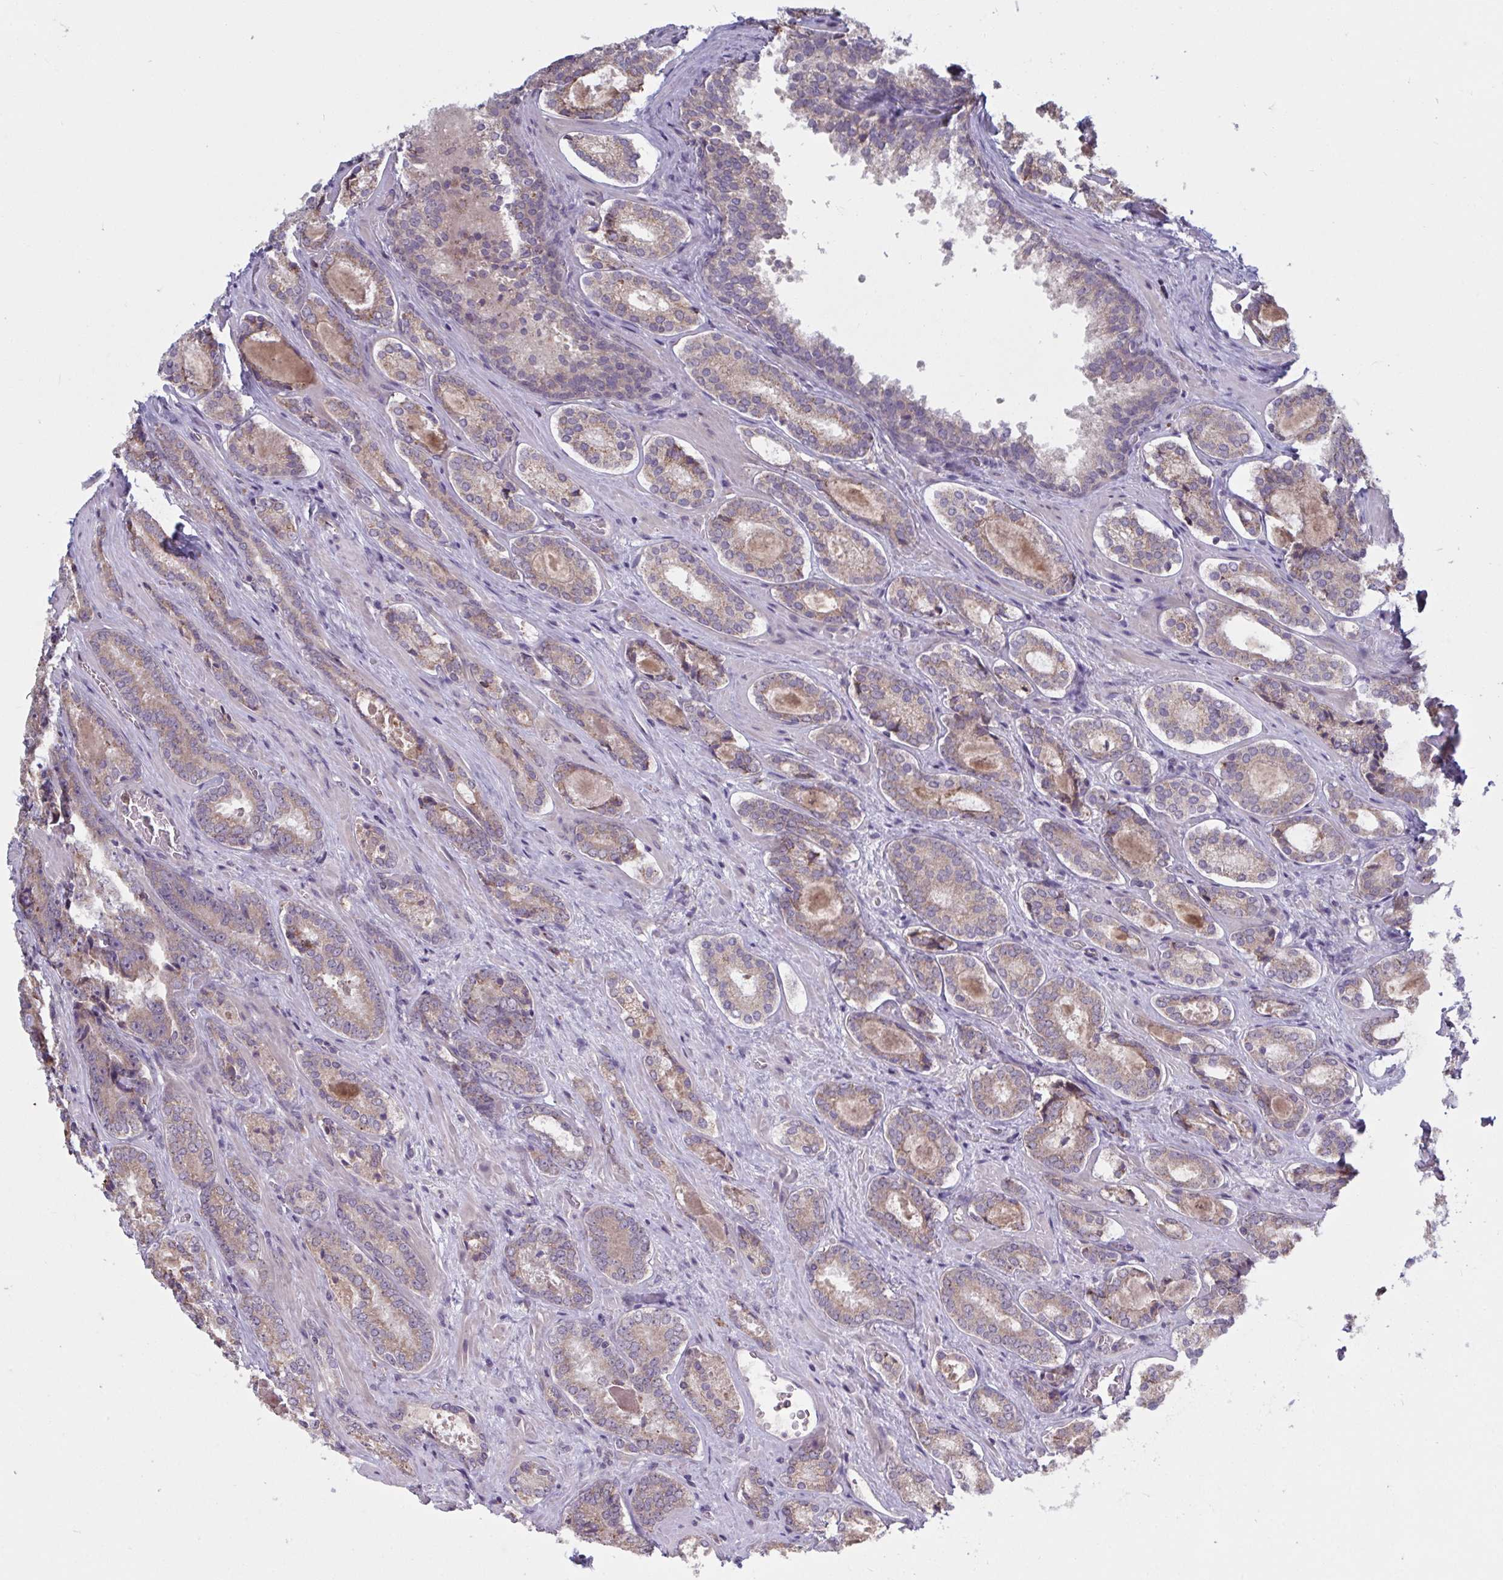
{"staining": {"intensity": "weak", "quantity": "25%-75%", "location": "cytoplasmic/membranous"}, "tissue": "prostate cancer", "cell_type": "Tumor cells", "image_type": "cancer", "snomed": [{"axis": "morphology", "description": "Adenocarcinoma, Low grade"}, {"axis": "topography", "description": "Prostate"}], "caption": "A micrograph of human prostate cancer stained for a protein demonstrates weak cytoplasmic/membranous brown staining in tumor cells.", "gene": "CD1E", "patient": {"sex": "male", "age": 62}}